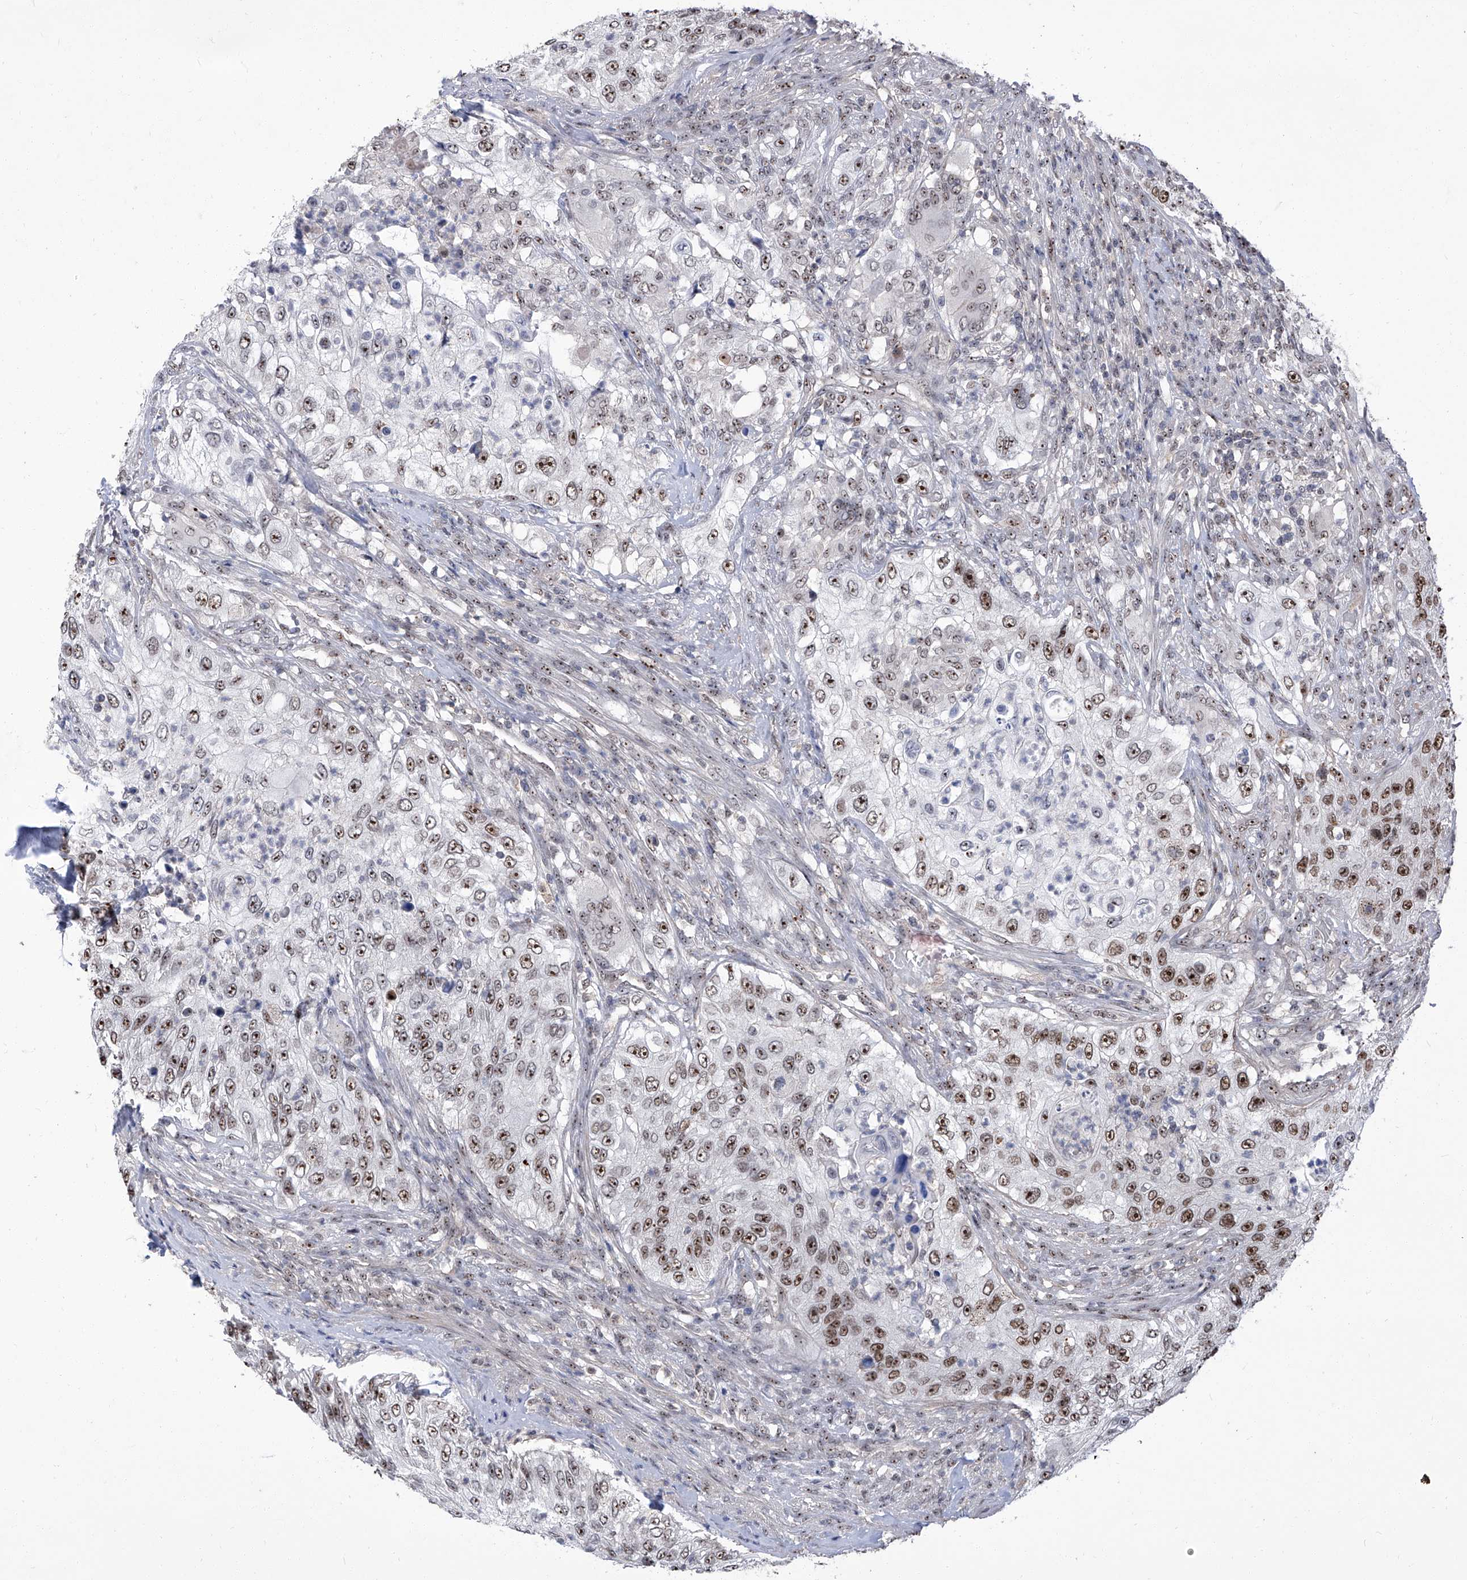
{"staining": {"intensity": "strong", "quantity": ">75%", "location": "nuclear"}, "tissue": "urothelial cancer", "cell_type": "Tumor cells", "image_type": "cancer", "snomed": [{"axis": "morphology", "description": "Urothelial carcinoma, High grade"}, {"axis": "topography", "description": "Urinary bladder"}], "caption": "Urothelial cancer stained with a brown dye exhibits strong nuclear positive expression in approximately >75% of tumor cells.", "gene": "CMTR1", "patient": {"sex": "female", "age": 60}}